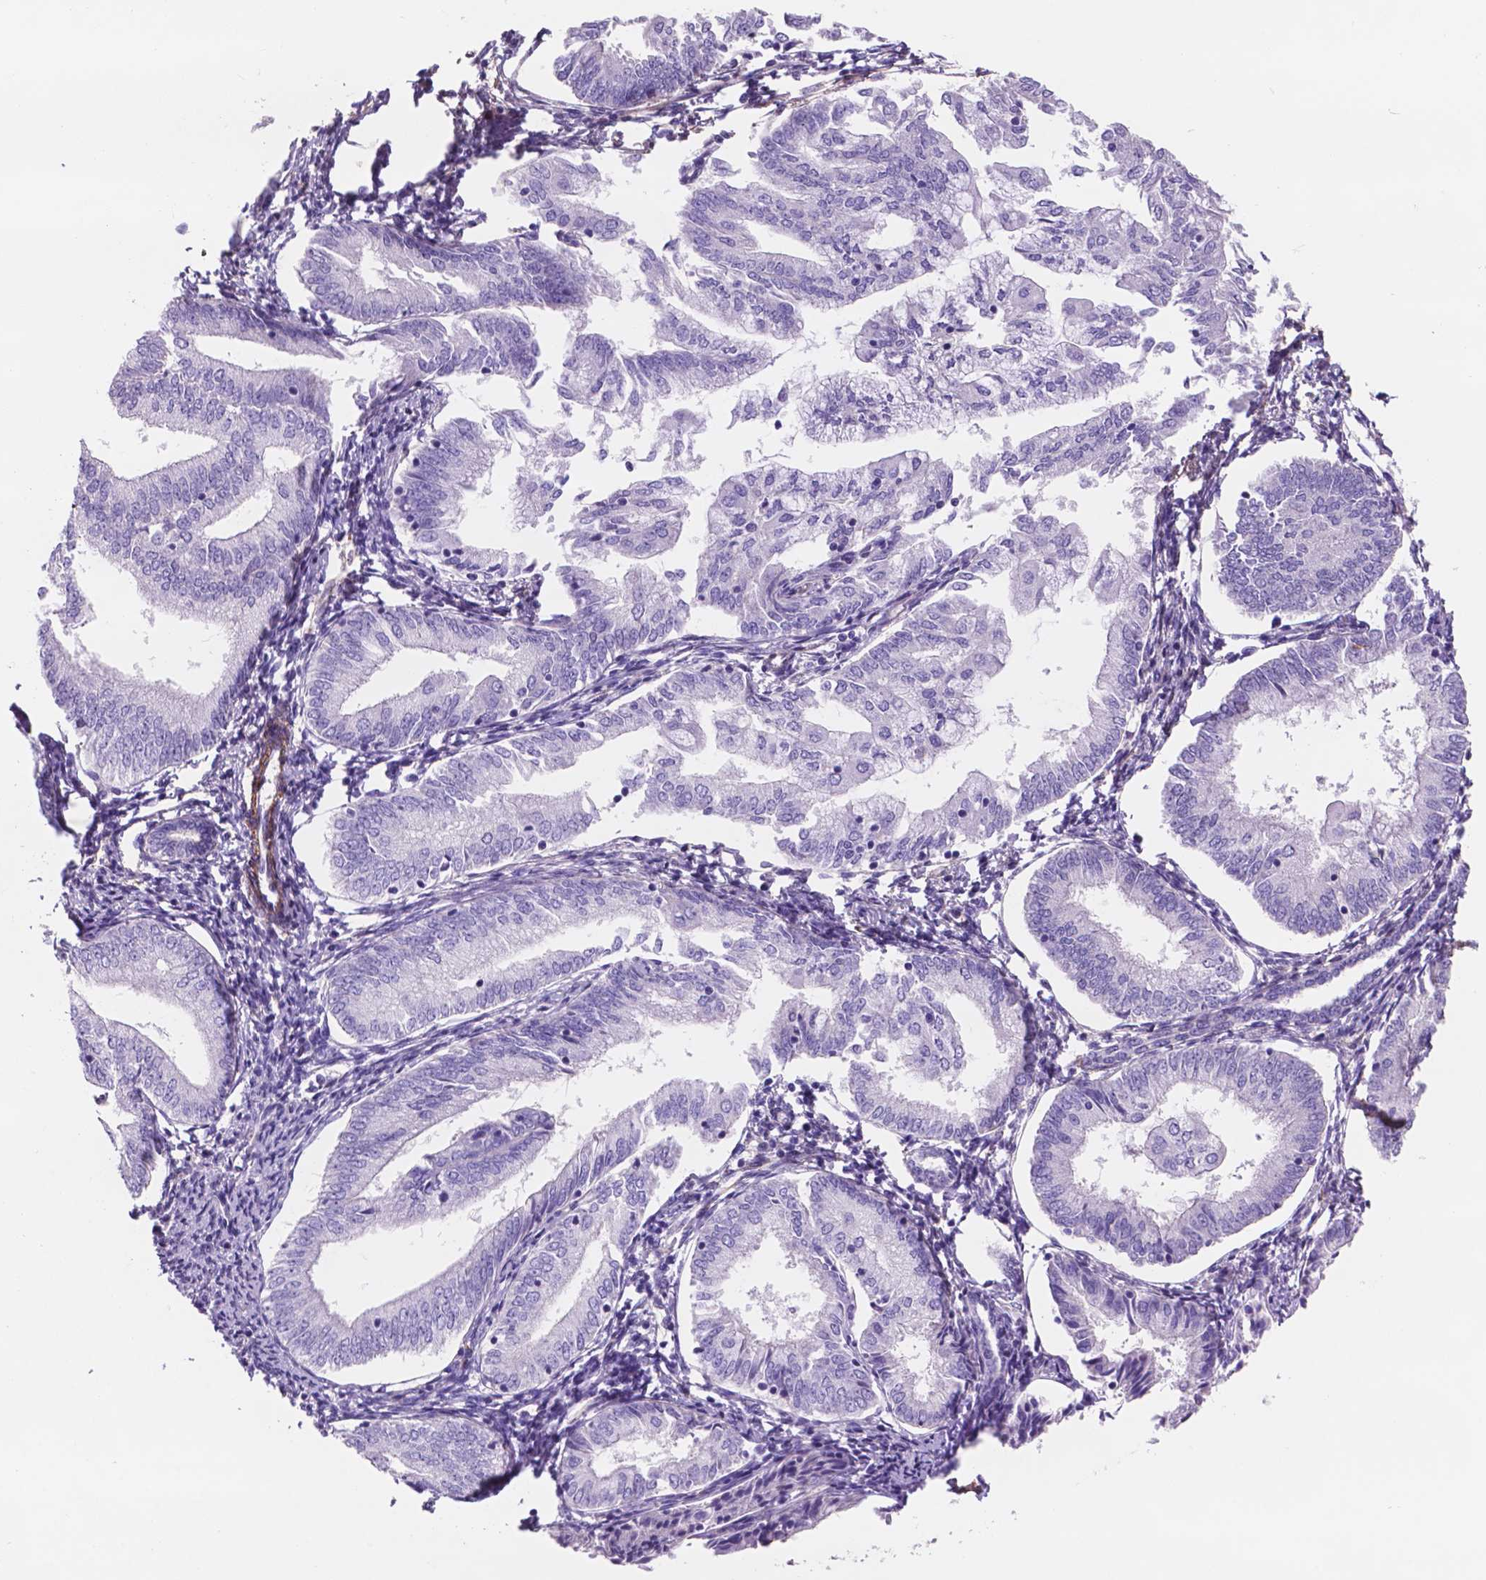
{"staining": {"intensity": "negative", "quantity": "none", "location": "none"}, "tissue": "endometrial cancer", "cell_type": "Tumor cells", "image_type": "cancer", "snomed": [{"axis": "morphology", "description": "Adenocarcinoma, NOS"}, {"axis": "topography", "description": "Endometrium"}], "caption": "Human endometrial cancer stained for a protein using immunohistochemistry reveals no positivity in tumor cells.", "gene": "TOR2A", "patient": {"sex": "female", "age": 55}}